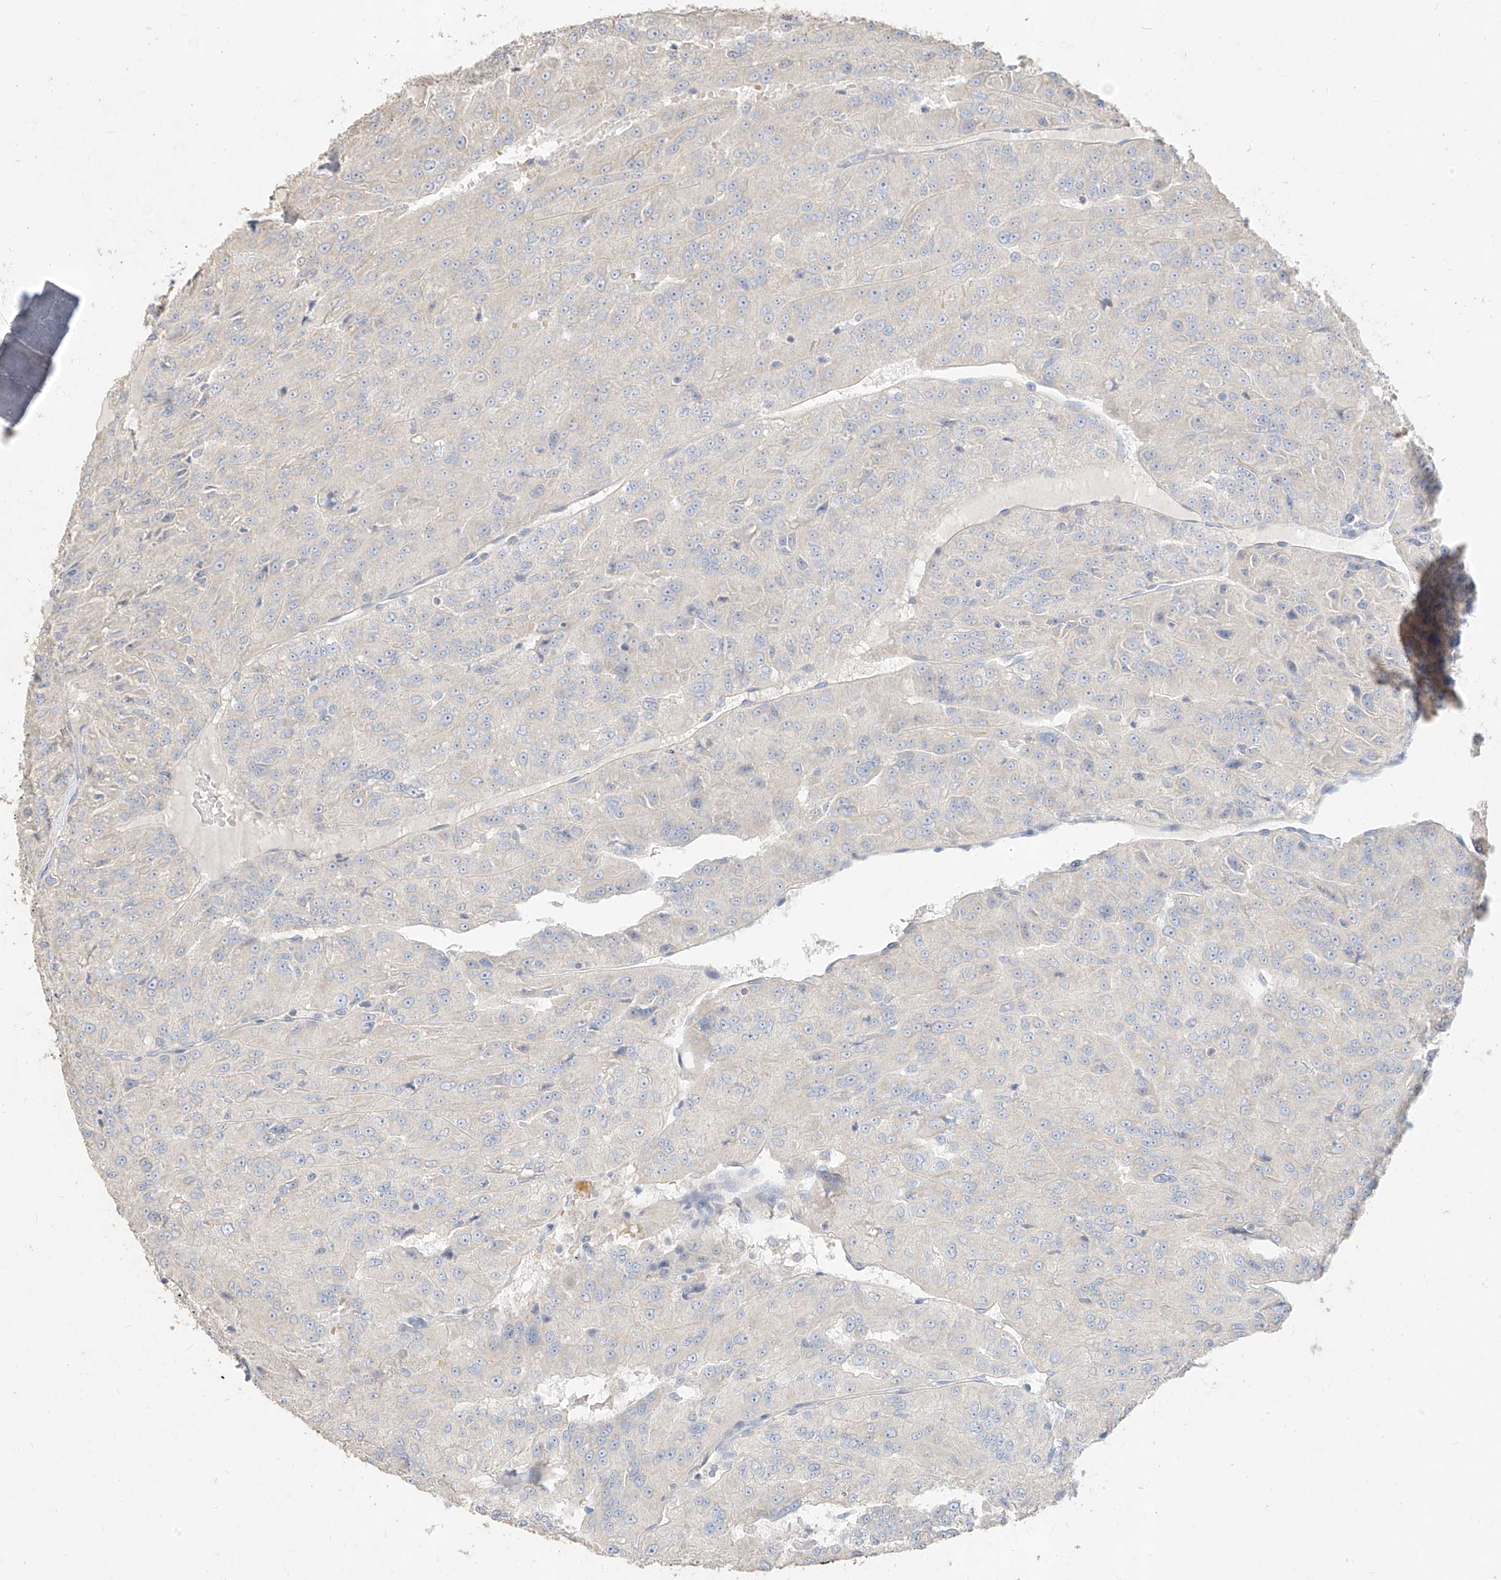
{"staining": {"intensity": "negative", "quantity": "none", "location": "none"}, "tissue": "renal cancer", "cell_type": "Tumor cells", "image_type": "cancer", "snomed": [{"axis": "morphology", "description": "Adenocarcinoma, NOS"}, {"axis": "topography", "description": "Kidney"}], "caption": "Histopathology image shows no significant protein expression in tumor cells of renal cancer. Brightfield microscopy of immunohistochemistry stained with DAB (brown) and hematoxylin (blue), captured at high magnification.", "gene": "ZZEF1", "patient": {"sex": "female", "age": 63}}